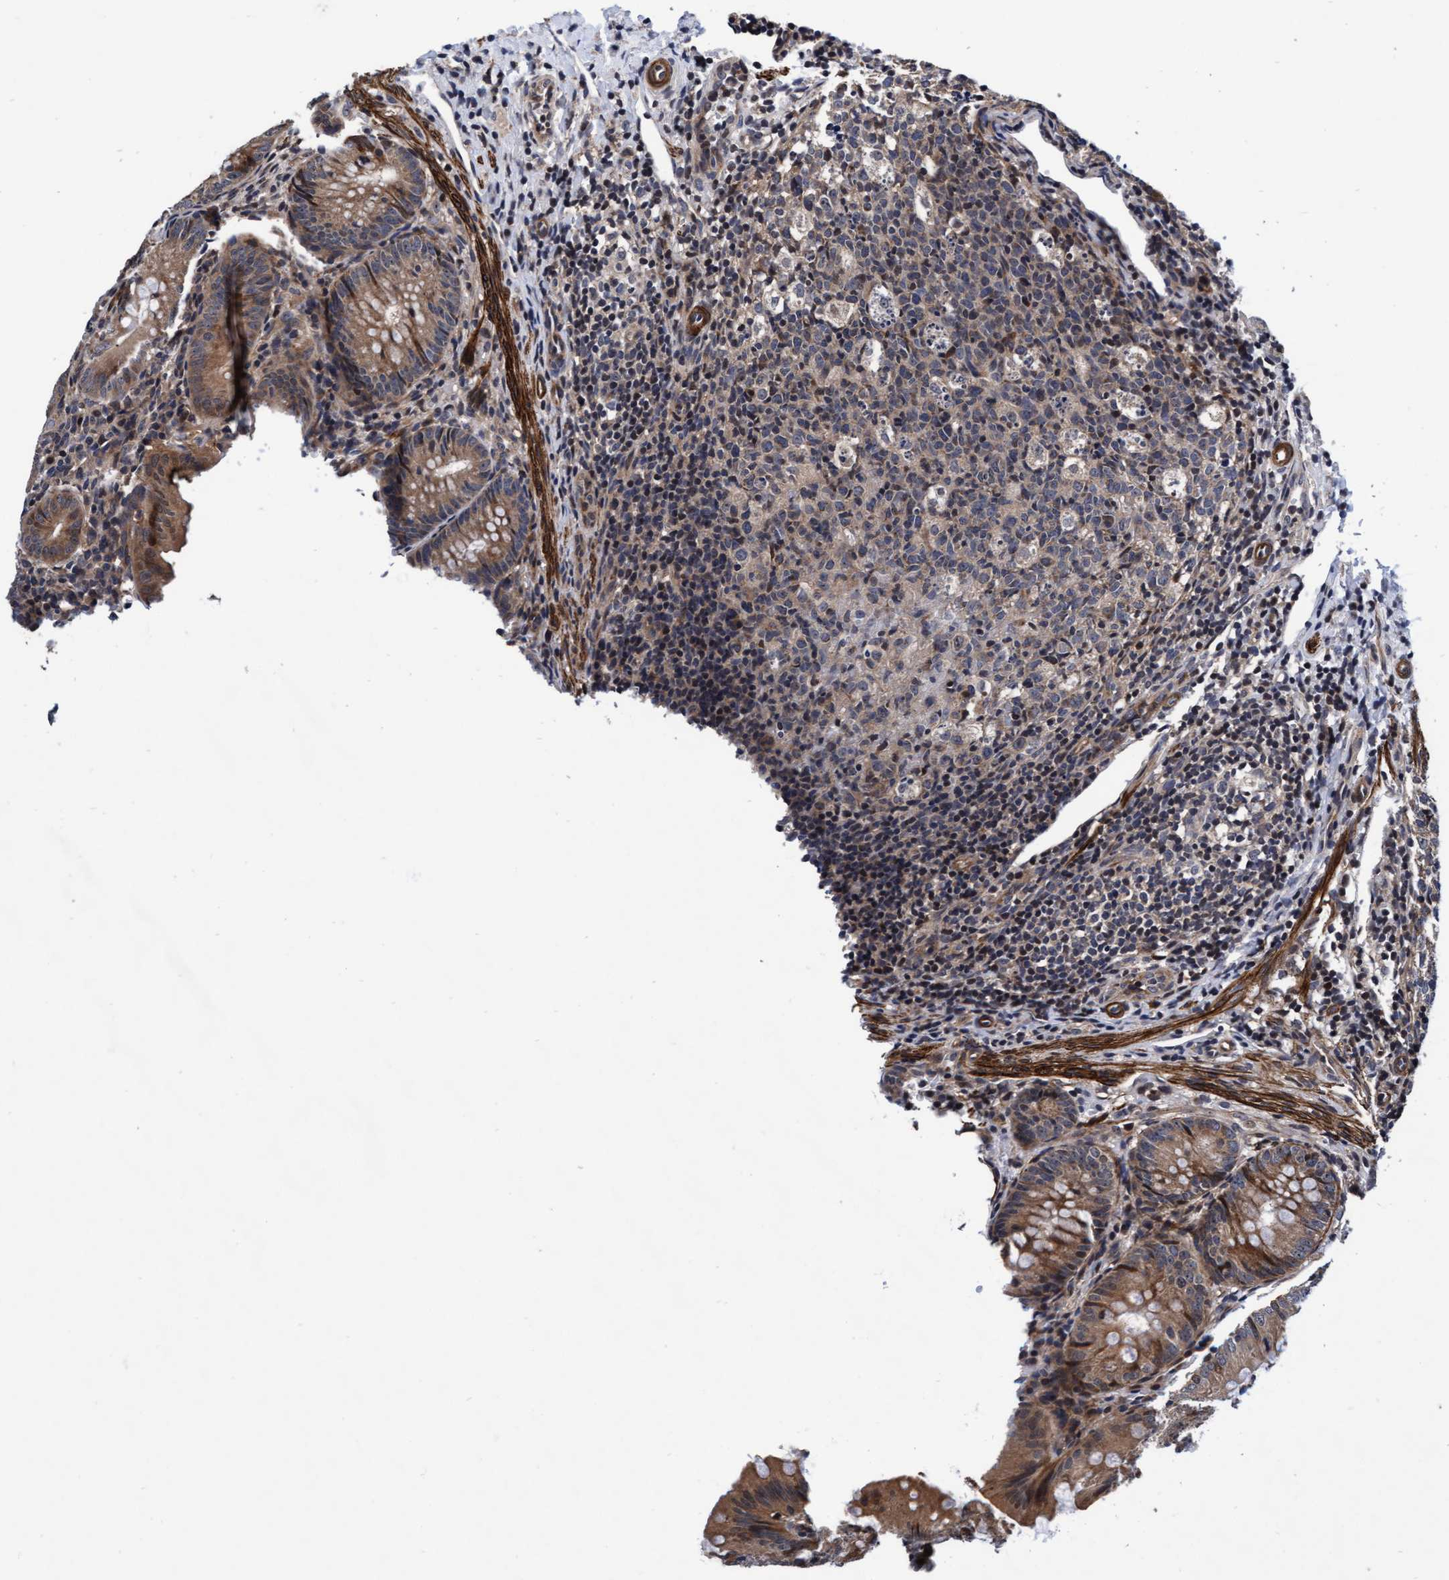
{"staining": {"intensity": "moderate", "quantity": ">75%", "location": "cytoplasmic/membranous"}, "tissue": "appendix", "cell_type": "Glandular cells", "image_type": "normal", "snomed": [{"axis": "morphology", "description": "Normal tissue, NOS"}, {"axis": "topography", "description": "Appendix"}], "caption": "Protein analysis of normal appendix exhibits moderate cytoplasmic/membranous expression in about >75% of glandular cells.", "gene": "EFCAB13", "patient": {"sex": "male", "age": 1}}